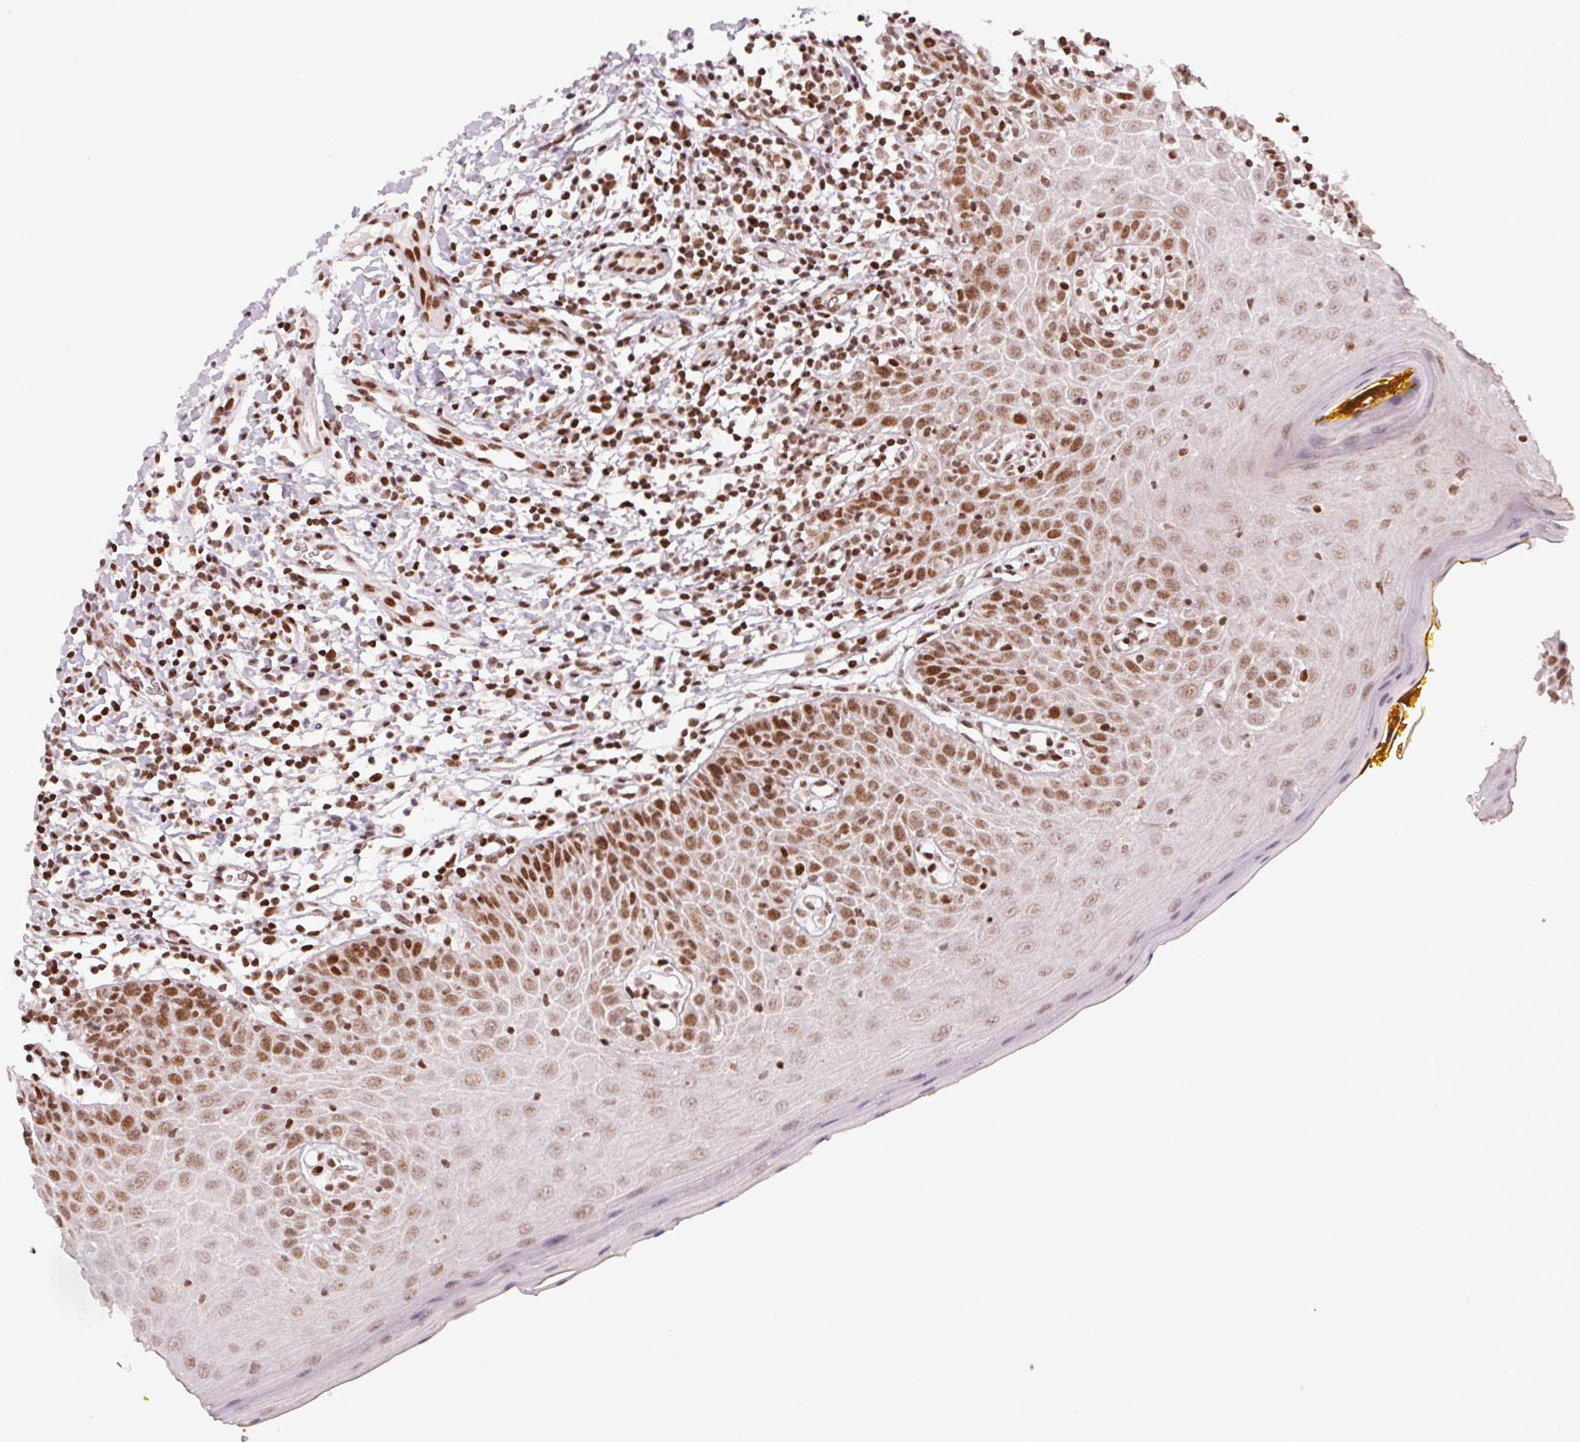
{"staining": {"intensity": "strong", "quantity": "25%-75%", "location": "nuclear"}, "tissue": "oral mucosa", "cell_type": "Squamous epithelial cells", "image_type": "normal", "snomed": [{"axis": "morphology", "description": "Normal tissue, NOS"}, {"axis": "topography", "description": "Oral tissue"}, {"axis": "topography", "description": "Tounge, NOS"}], "caption": "Protein expression analysis of normal human oral mucosa reveals strong nuclear positivity in approximately 25%-75% of squamous epithelial cells. The staining is performed using DAB brown chromogen to label protein expression. The nuclei are counter-stained blue using hematoxylin.", "gene": "KMT2A", "patient": {"sex": "female", "age": 58}}